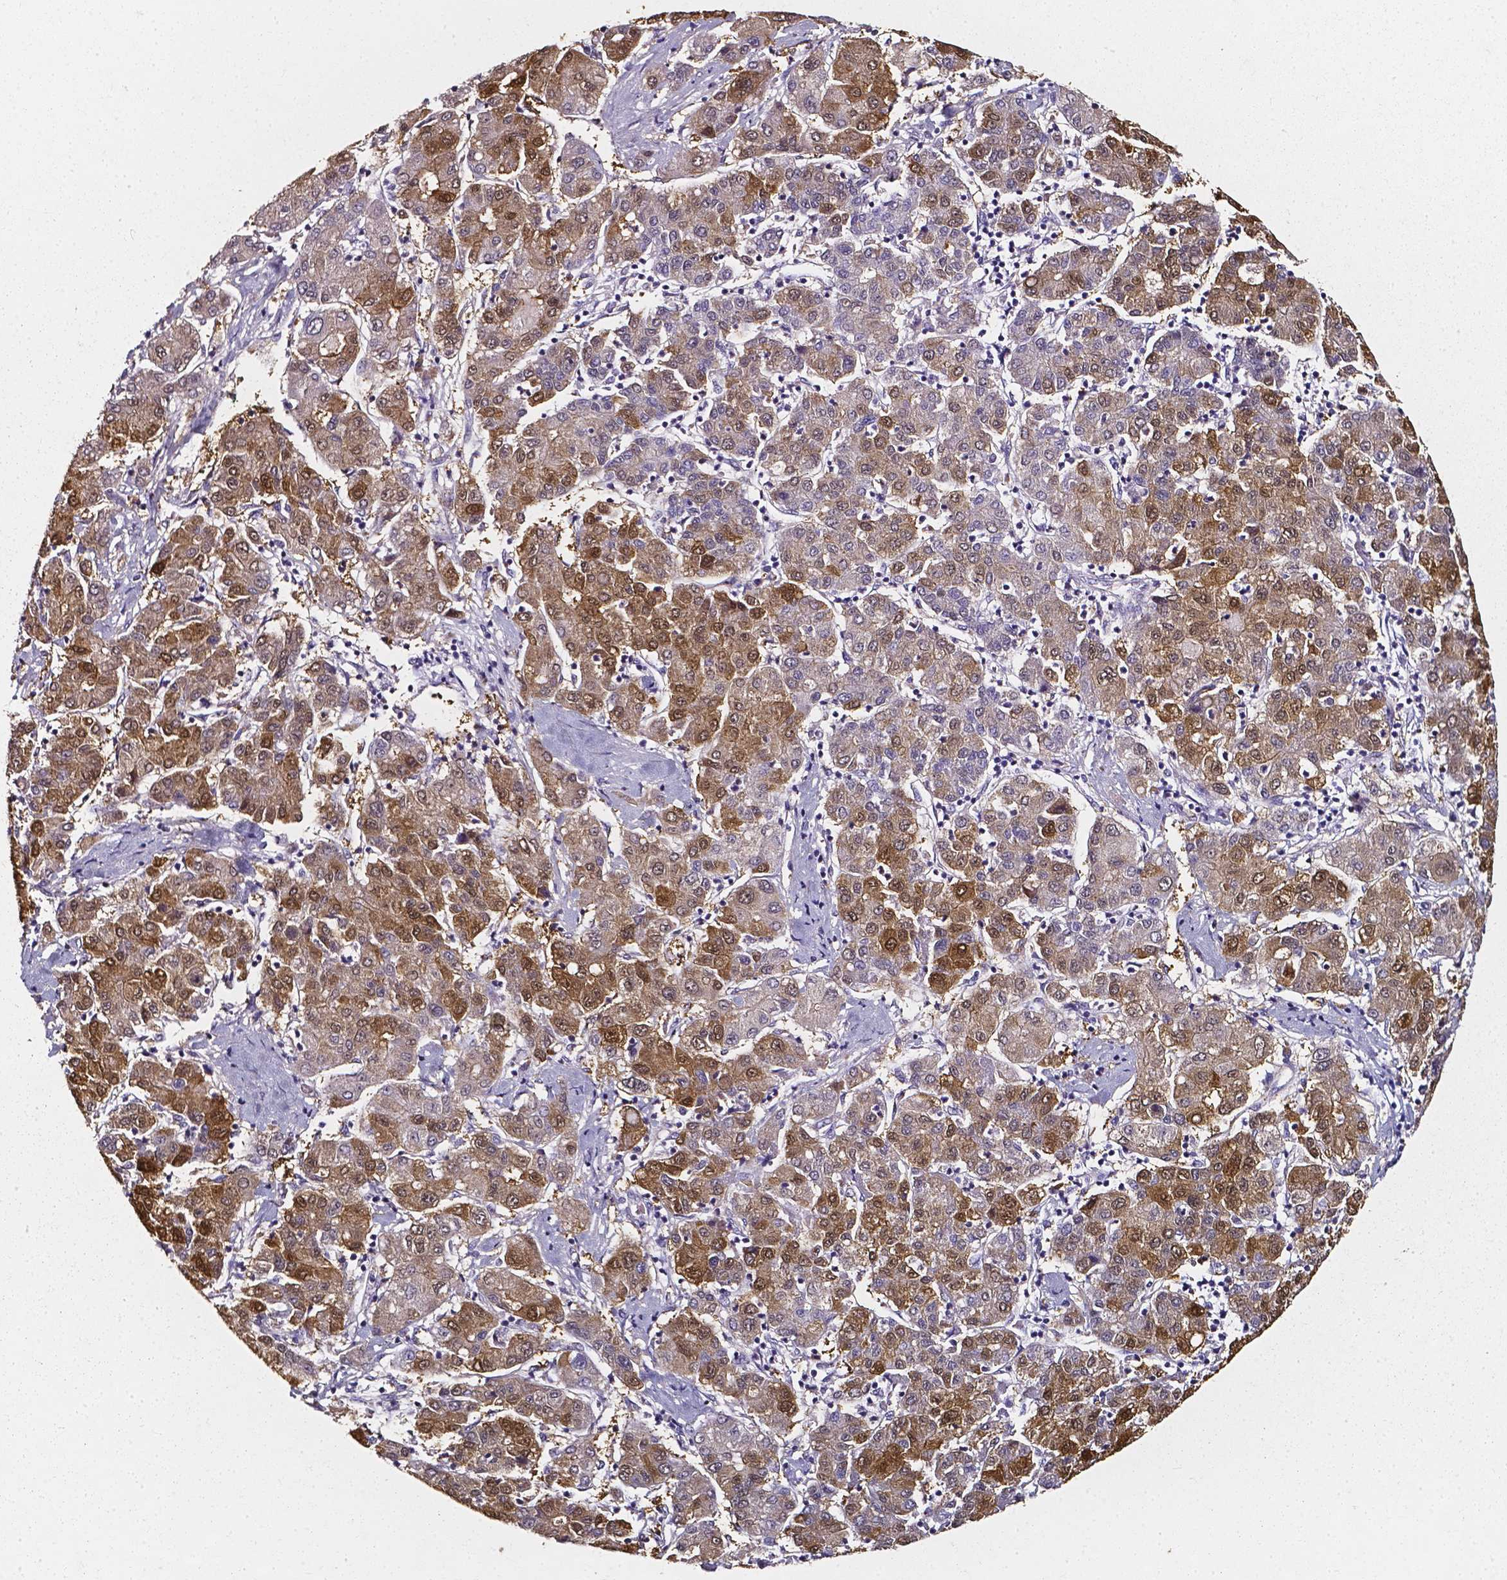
{"staining": {"intensity": "moderate", "quantity": "25%-75%", "location": "cytoplasmic/membranous,nuclear"}, "tissue": "liver cancer", "cell_type": "Tumor cells", "image_type": "cancer", "snomed": [{"axis": "morphology", "description": "Carcinoma, Hepatocellular, NOS"}, {"axis": "topography", "description": "Liver"}], "caption": "Moderate cytoplasmic/membranous and nuclear protein staining is identified in approximately 25%-75% of tumor cells in liver hepatocellular carcinoma.", "gene": "AKR1B10", "patient": {"sex": "male", "age": 65}}